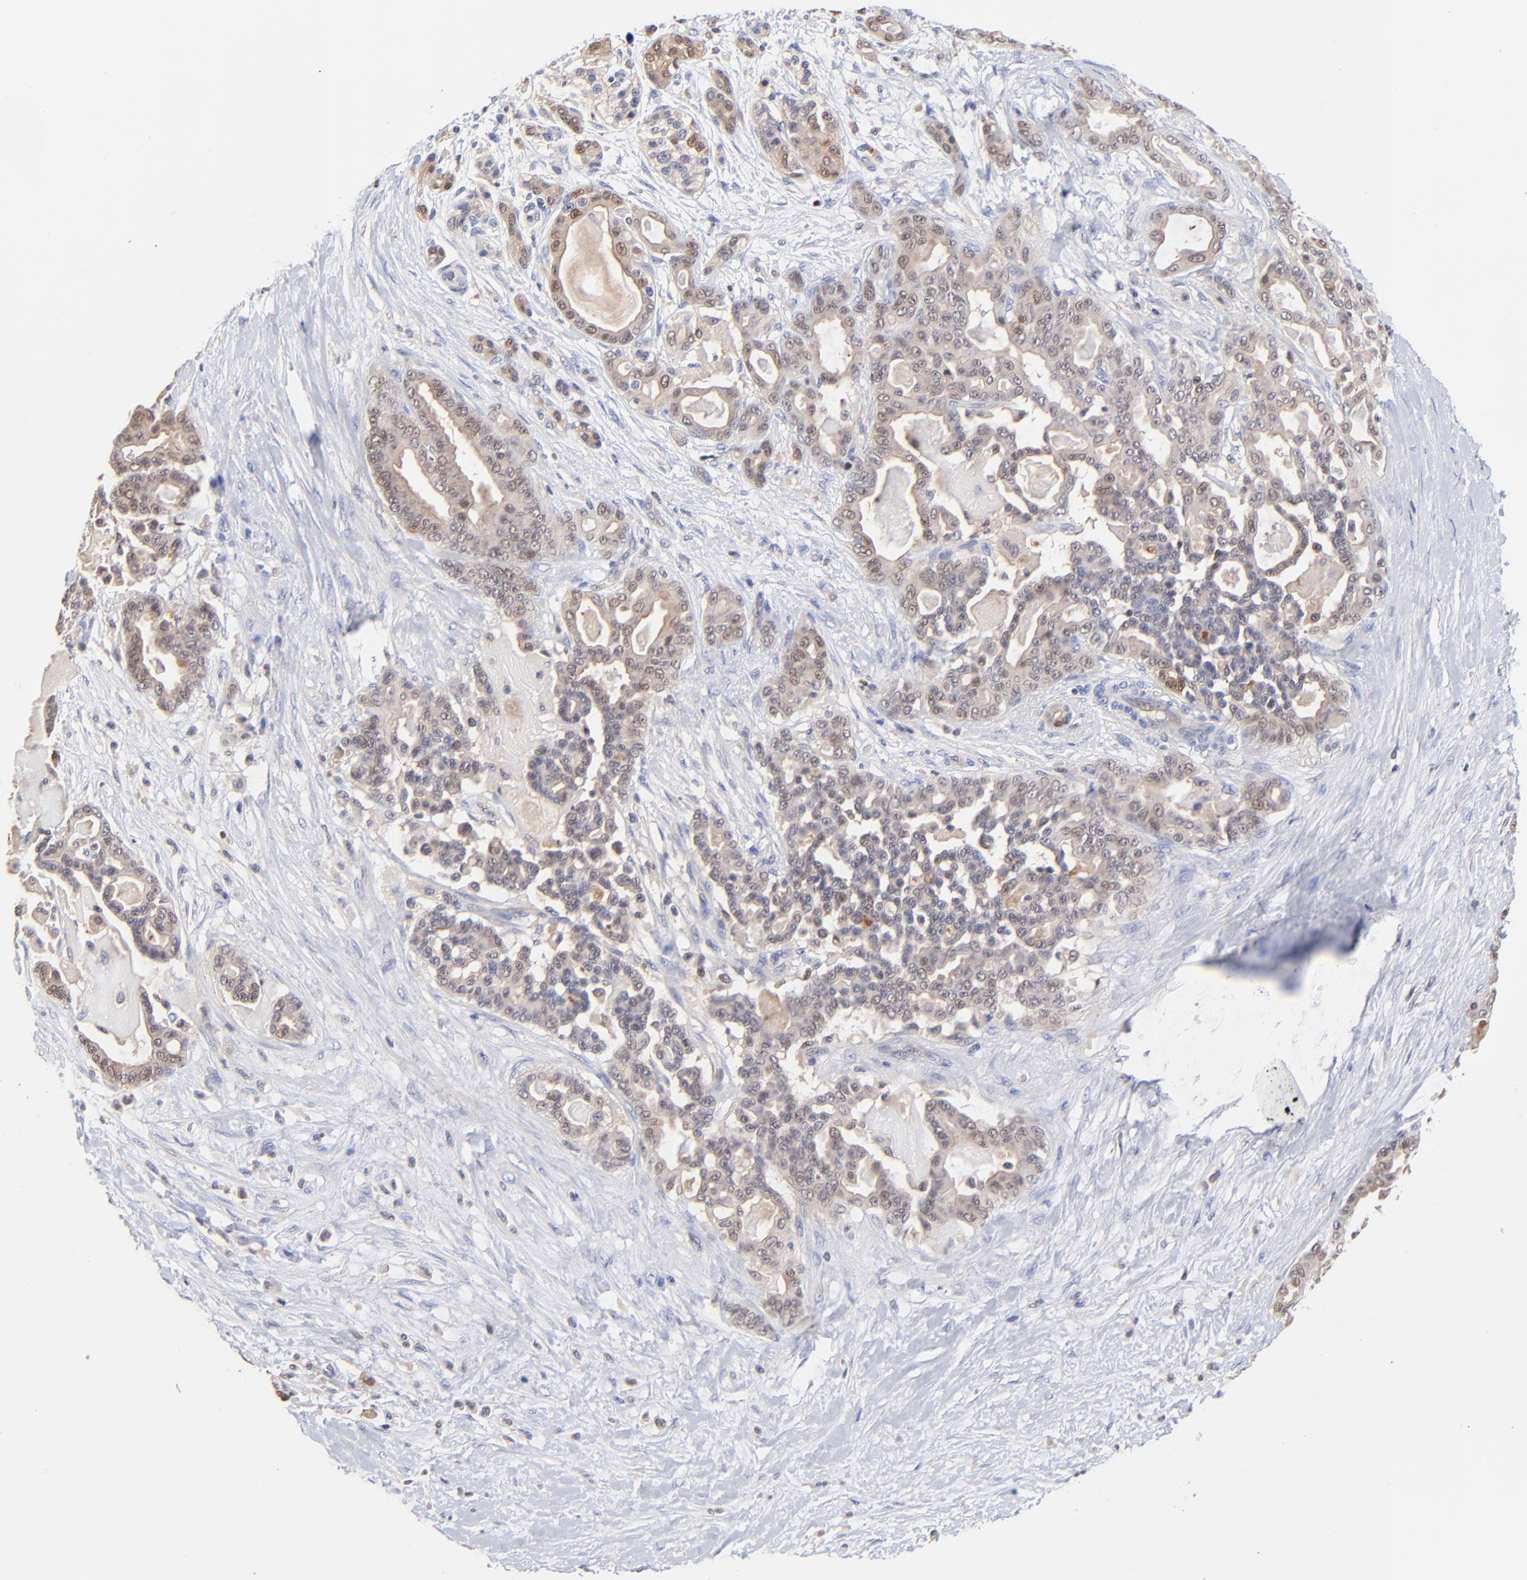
{"staining": {"intensity": "weak", "quantity": "25%-75%", "location": "cytoplasmic/membranous,nuclear"}, "tissue": "pancreatic cancer", "cell_type": "Tumor cells", "image_type": "cancer", "snomed": [{"axis": "morphology", "description": "Adenocarcinoma, NOS"}, {"axis": "topography", "description": "Pancreas"}], "caption": "Immunohistochemical staining of human adenocarcinoma (pancreatic) displays weak cytoplasmic/membranous and nuclear protein positivity in approximately 25%-75% of tumor cells.", "gene": "DCTPP1", "patient": {"sex": "male", "age": 63}}